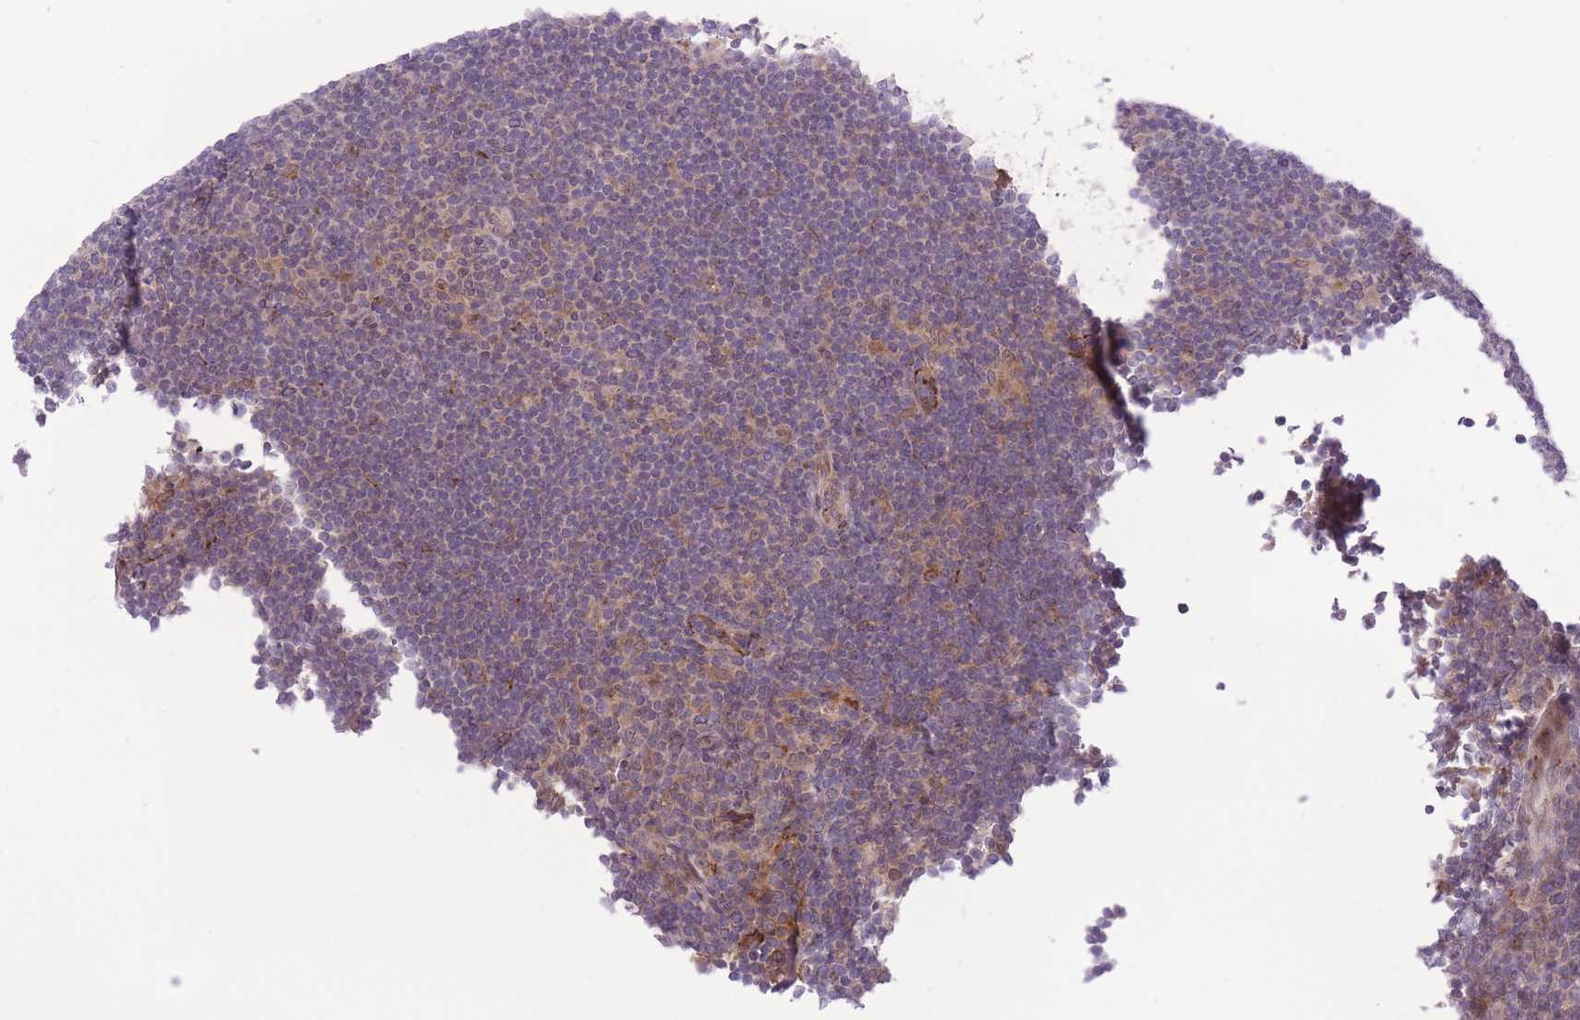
{"staining": {"intensity": "weak", "quantity": "25%-75%", "location": "cytoplasmic/membranous"}, "tissue": "lymphoma", "cell_type": "Tumor cells", "image_type": "cancer", "snomed": [{"axis": "morphology", "description": "Hodgkin's disease, NOS"}, {"axis": "topography", "description": "Lymph node"}], "caption": "High-magnification brightfield microscopy of Hodgkin's disease stained with DAB (3,3'-diaminobenzidine) (brown) and counterstained with hematoxylin (blue). tumor cells exhibit weak cytoplasmic/membranous positivity is identified in about25%-75% of cells.", "gene": "ZBED5", "patient": {"sex": "female", "age": 57}}